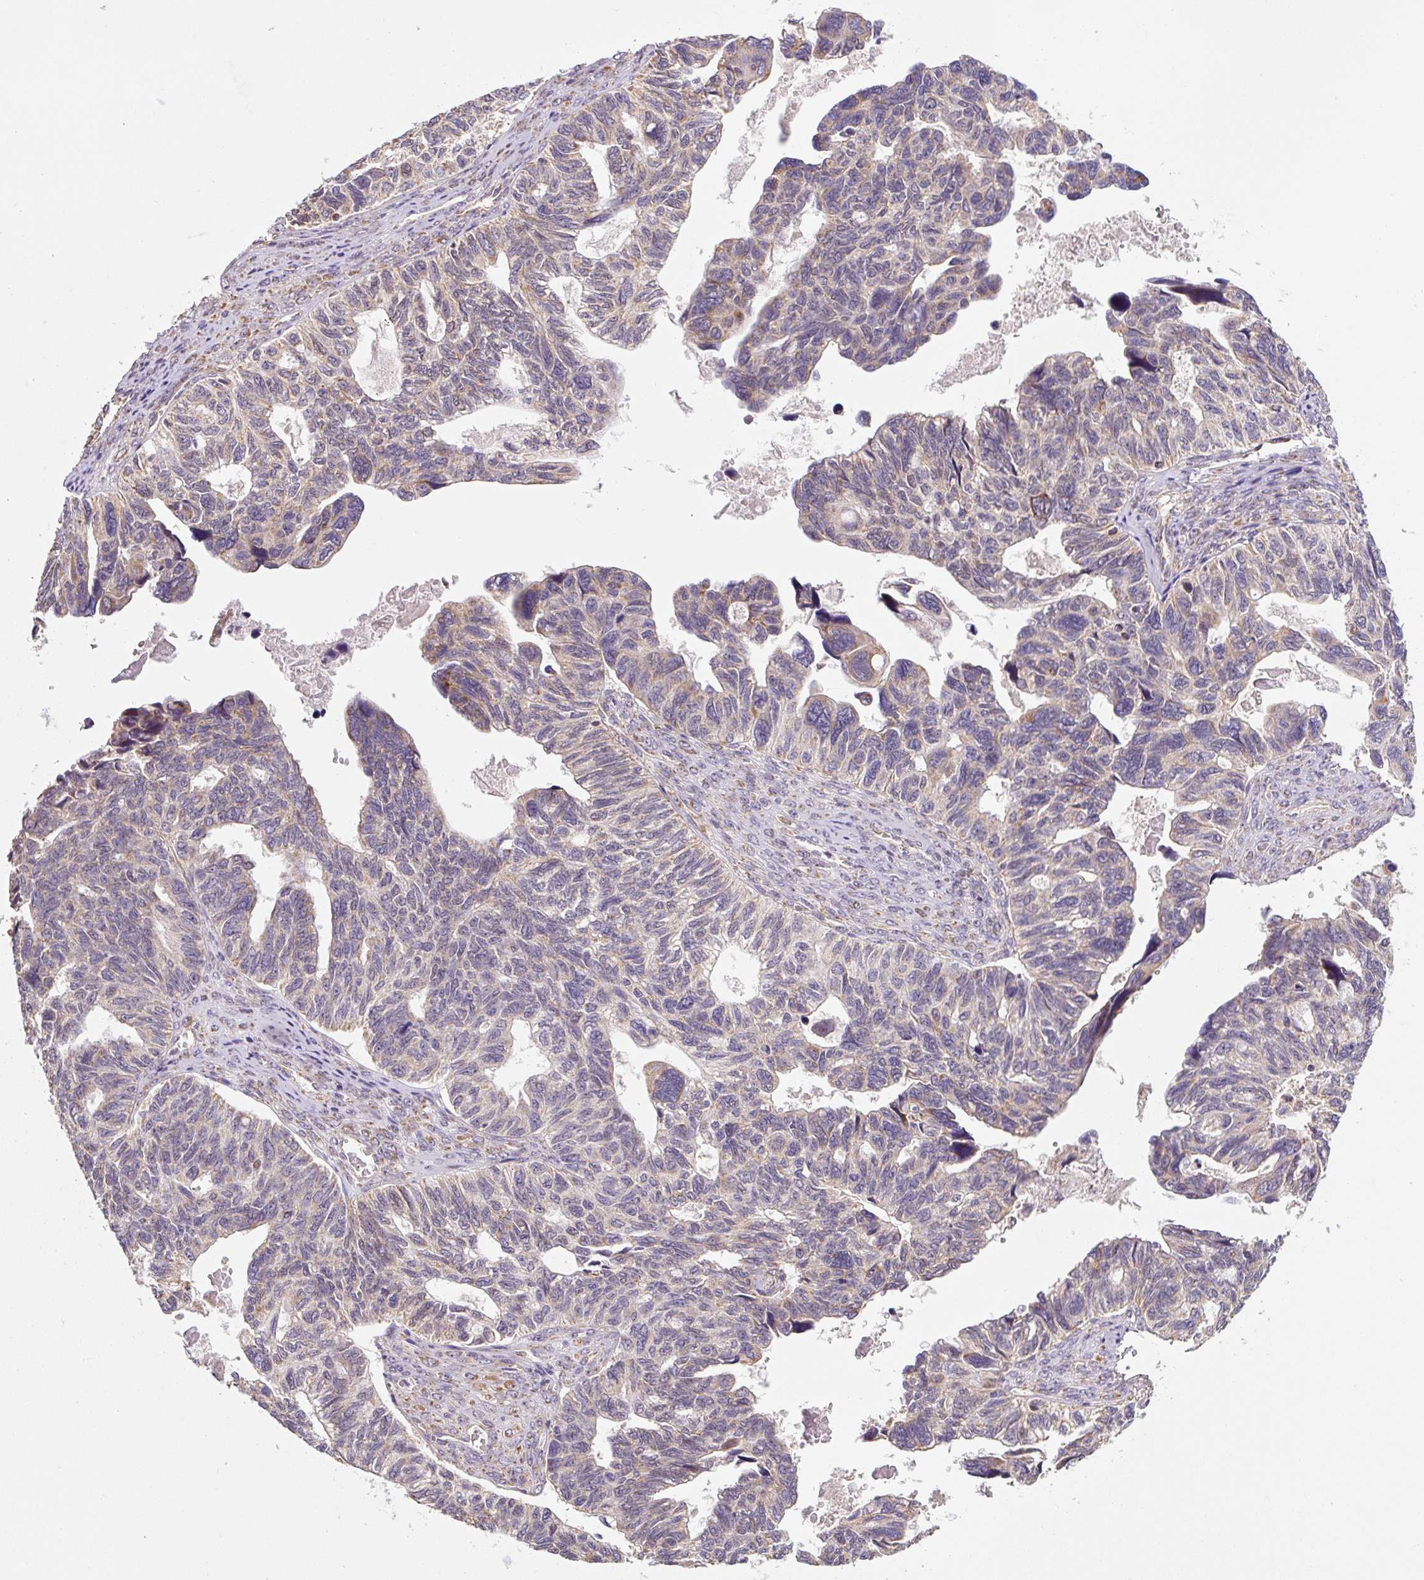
{"staining": {"intensity": "weak", "quantity": "<25%", "location": "cytoplasmic/membranous"}, "tissue": "ovarian cancer", "cell_type": "Tumor cells", "image_type": "cancer", "snomed": [{"axis": "morphology", "description": "Cystadenocarcinoma, serous, NOS"}, {"axis": "topography", "description": "Ovary"}], "caption": "Immunohistochemistry photomicrograph of ovarian cancer stained for a protein (brown), which shows no expression in tumor cells.", "gene": "MFSD9", "patient": {"sex": "female", "age": 79}}